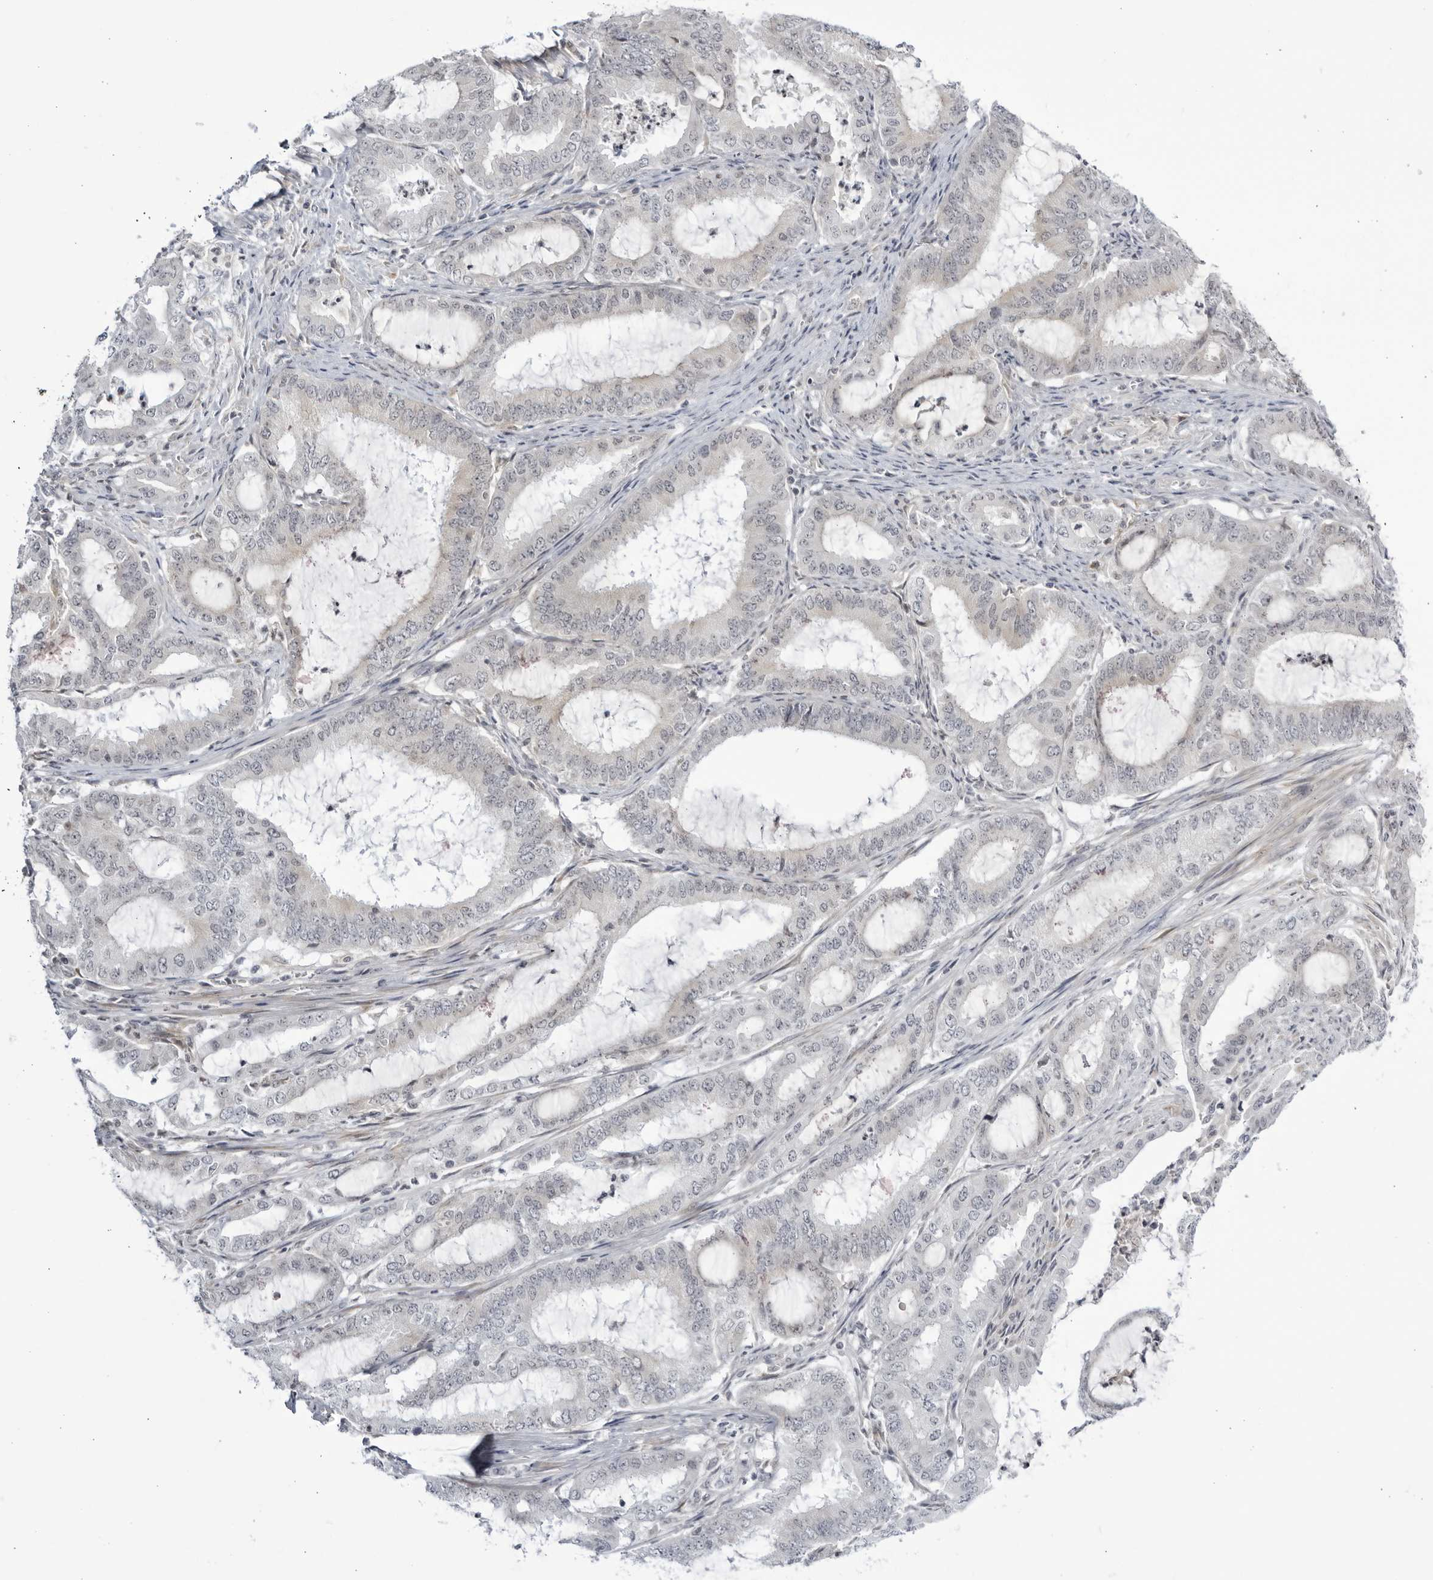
{"staining": {"intensity": "negative", "quantity": "none", "location": "none"}, "tissue": "endometrial cancer", "cell_type": "Tumor cells", "image_type": "cancer", "snomed": [{"axis": "morphology", "description": "Adenocarcinoma, NOS"}, {"axis": "topography", "description": "Endometrium"}], "caption": "DAB (3,3'-diaminobenzidine) immunohistochemical staining of endometrial cancer exhibits no significant staining in tumor cells. (DAB (3,3'-diaminobenzidine) immunohistochemistry (IHC) with hematoxylin counter stain).", "gene": "CNBD1", "patient": {"sex": "female", "age": 51}}